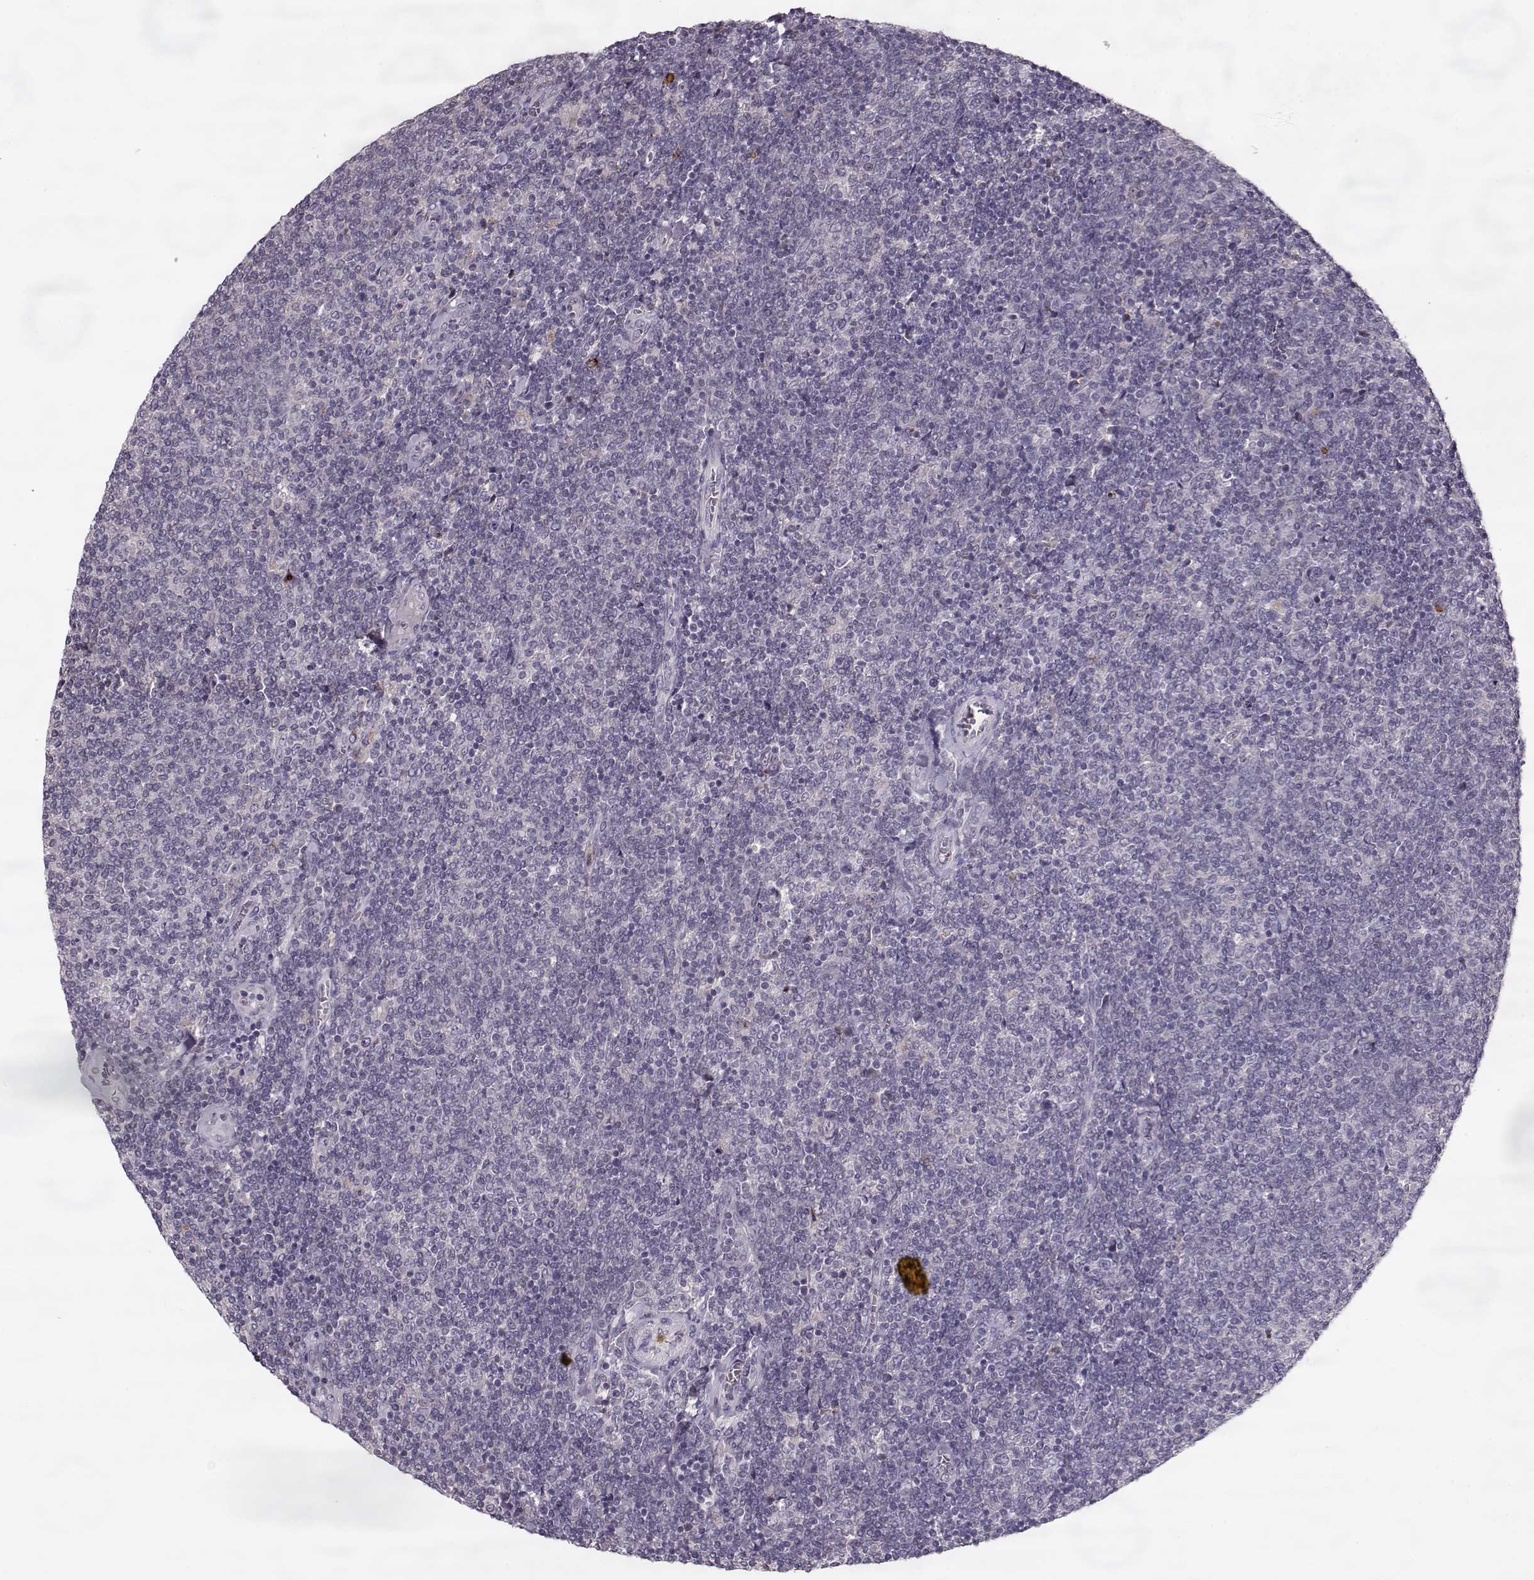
{"staining": {"intensity": "negative", "quantity": "none", "location": "none"}, "tissue": "lymphoma", "cell_type": "Tumor cells", "image_type": "cancer", "snomed": [{"axis": "morphology", "description": "Malignant lymphoma, non-Hodgkin's type, Low grade"}, {"axis": "topography", "description": "Lymph node"}], "caption": "Immunohistochemical staining of malignant lymphoma, non-Hodgkin's type (low-grade) demonstrates no significant positivity in tumor cells. (Stains: DAB immunohistochemistry with hematoxylin counter stain, Microscopy: brightfield microscopy at high magnification).", "gene": "ACOT11", "patient": {"sex": "male", "age": 52}}